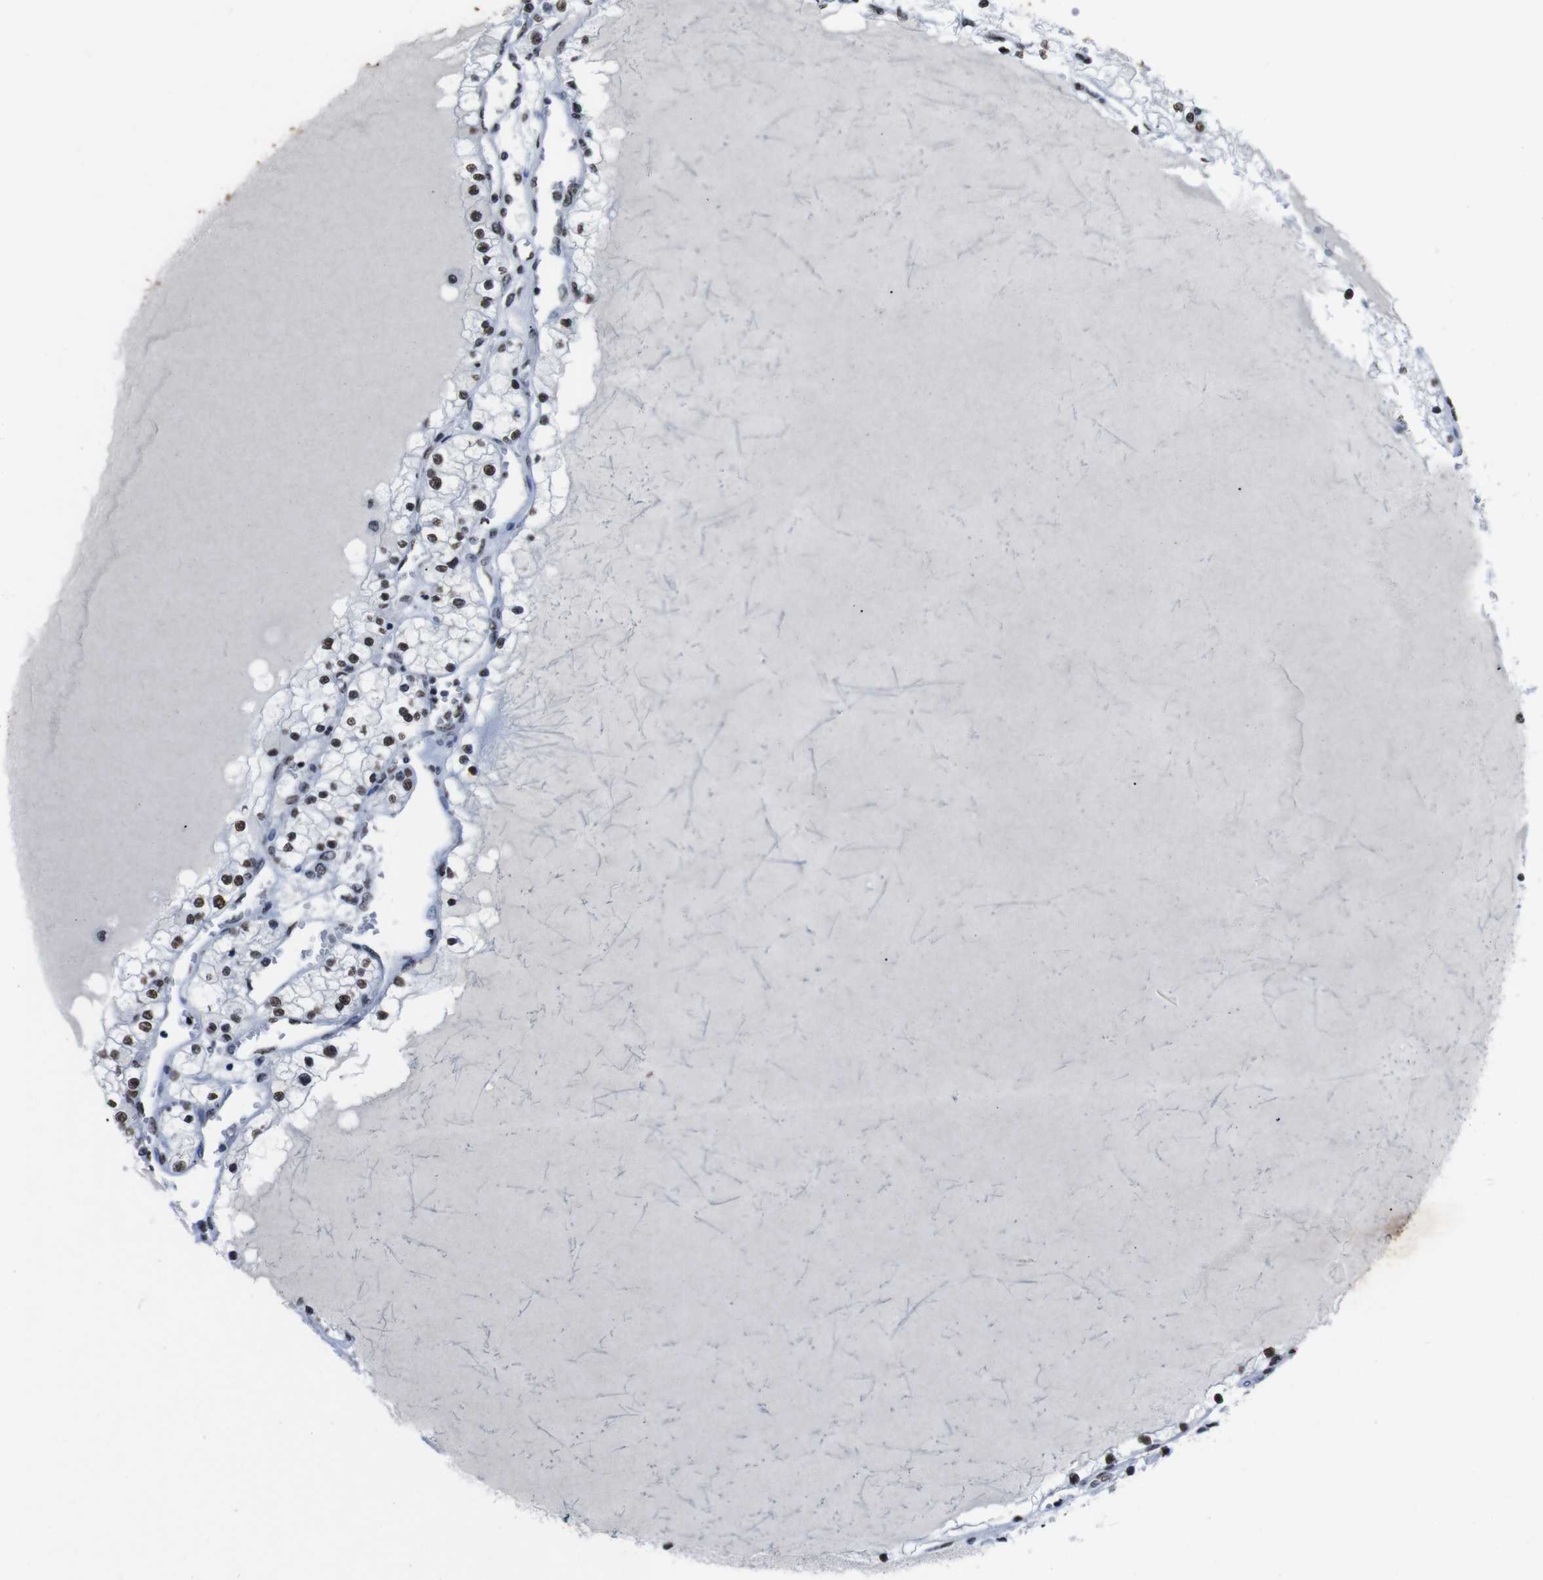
{"staining": {"intensity": "weak", "quantity": ">75%", "location": "nuclear"}, "tissue": "renal cancer", "cell_type": "Tumor cells", "image_type": "cancer", "snomed": [{"axis": "morphology", "description": "Adenocarcinoma, NOS"}, {"axis": "topography", "description": "Kidney"}], "caption": "A brown stain shows weak nuclear expression of a protein in renal adenocarcinoma tumor cells.", "gene": "PIP4P2", "patient": {"sex": "male", "age": 68}}